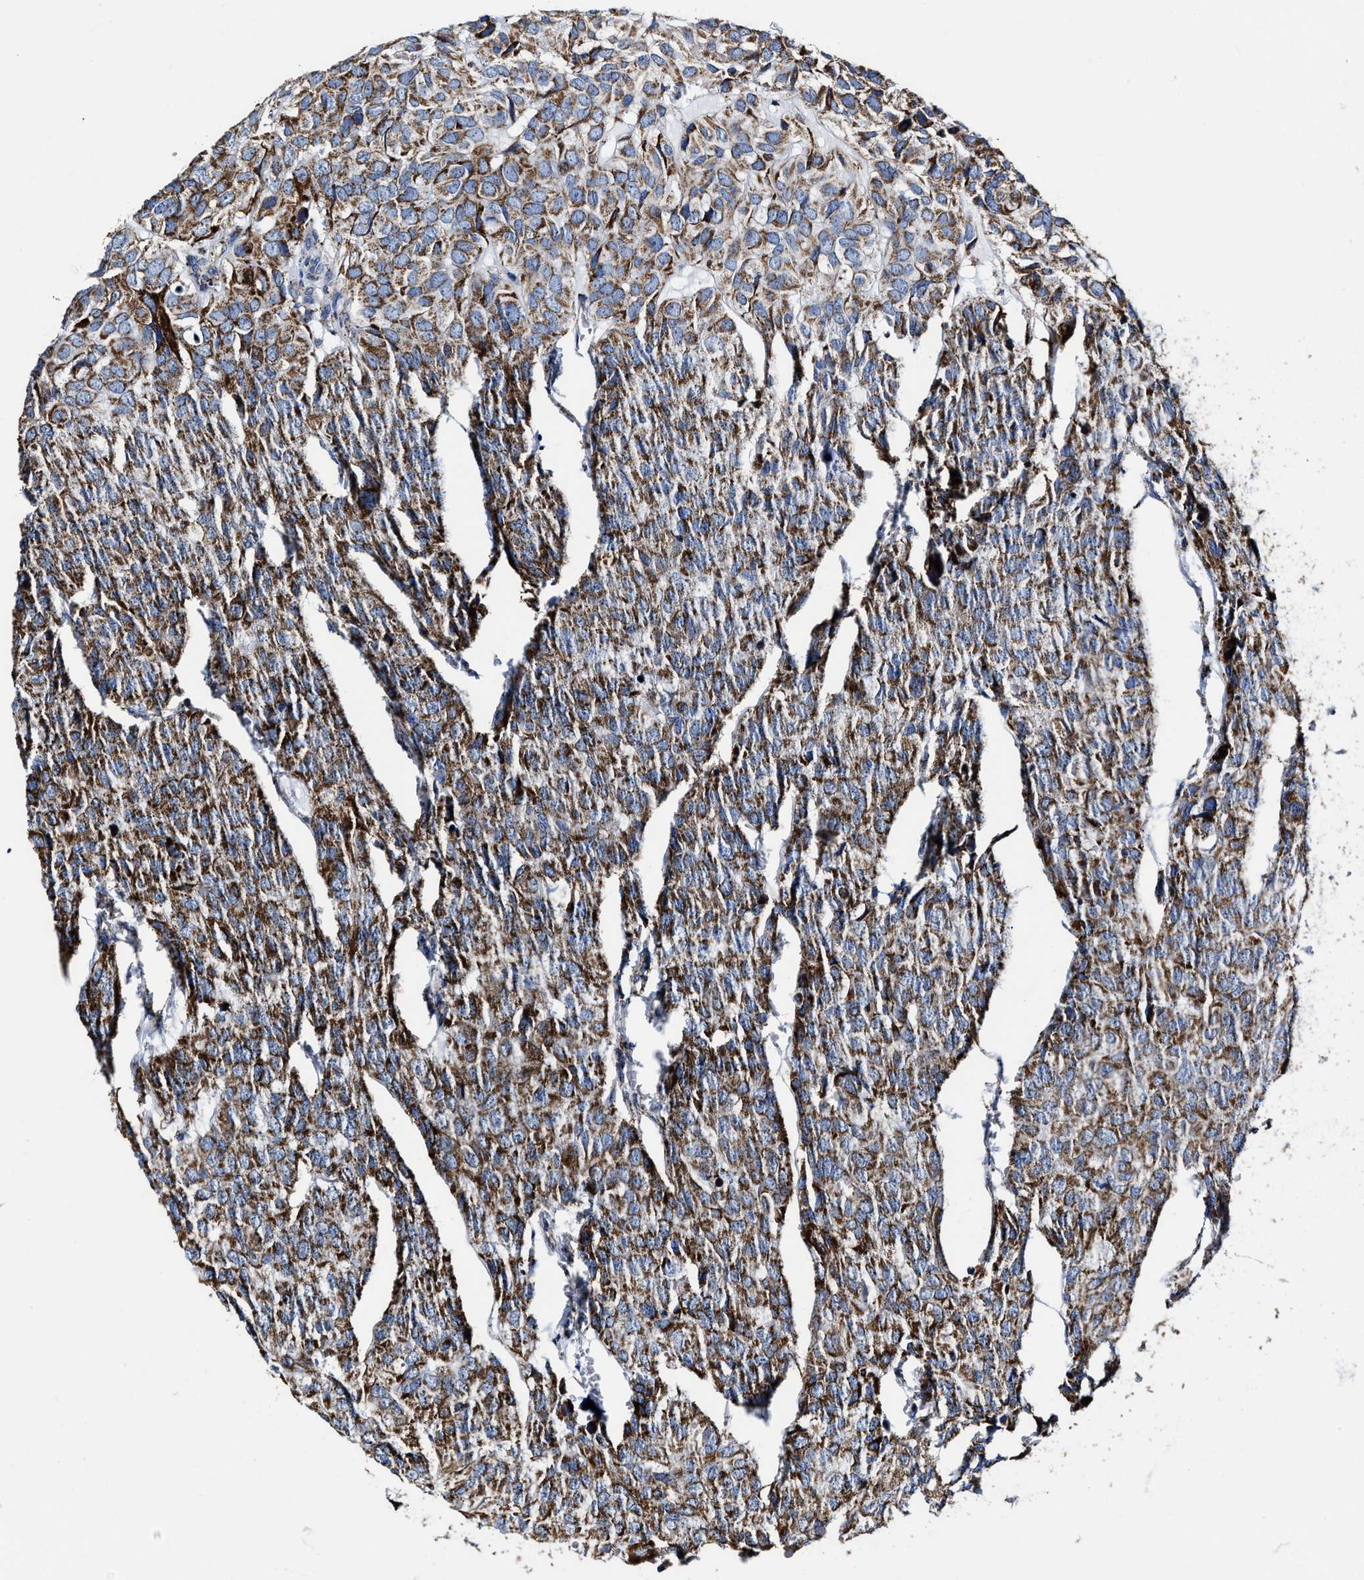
{"staining": {"intensity": "moderate", "quantity": ">75%", "location": "cytoplasmic/membranous"}, "tissue": "head and neck cancer", "cell_type": "Tumor cells", "image_type": "cancer", "snomed": [{"axis": "morphology", "description": "Adenocarcinoma, NOS"}, {"axis": "topography", "description": "Salivary gland, NOS"}, {"axis": "topography", "description": "Head-Neck"}], "caption": "IHC staining of head and neck adenocarcinoma, which shows medium levels of moderate cytoplasmic/membranous positivity in approximately >75% of tumor cells indicating moderate cytoplasmic/membranous protein expression. The staining was performed using DAB (3,3'-diaminobenzidine) (brown) for protein detection and nuclei were counterstained in hematoxylin (blue).", "gene": "HINT2", "patient": {"sex": "female", "age": 76}}